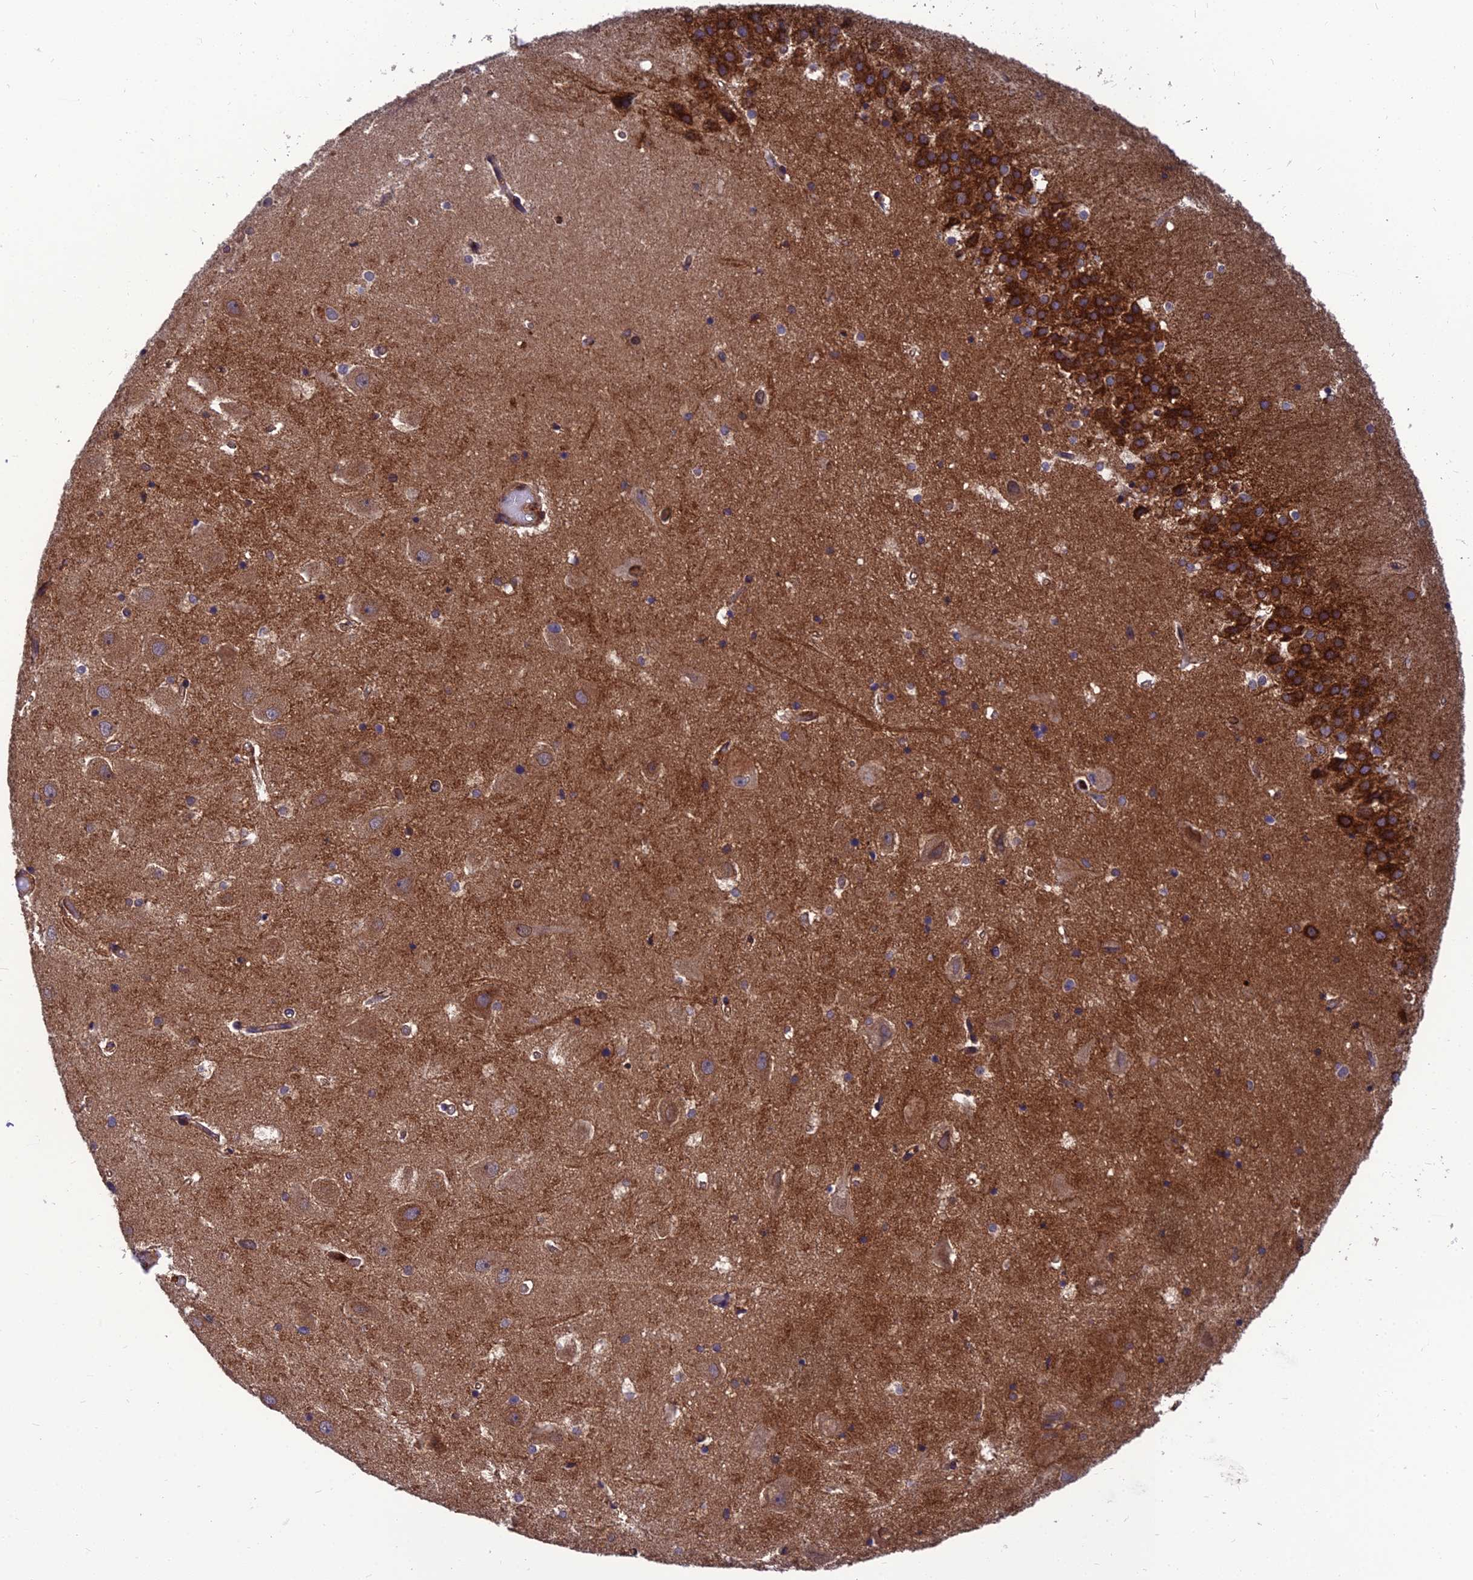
{"staining": {"intensity": "strong", "quantity": "<25%", "location": "cytoplasmic/membranous"}, "tissue": "hippocampus", "cell_type": "Glial cells", "image_type": "normal", "snomed": [{"axis": "morphology", "description": "Normal tissue, NOS"}, {"axis": "topography", "description": "Hippocampus"}], "caption": "Immunohistochemical staining of normal hippocampus shows strong cytoplasmic/membranous protein staining in approximately <25% of glial cells. The staining was performed using DAB (3,3'-diaminobenzidine) to visualize the protein expression in brown, while the nuclei were stained in blue with hematoxylin (Magnification: 20x).", "gene": "UMAD1", "patient": {"sex": "female", "age": 52}}